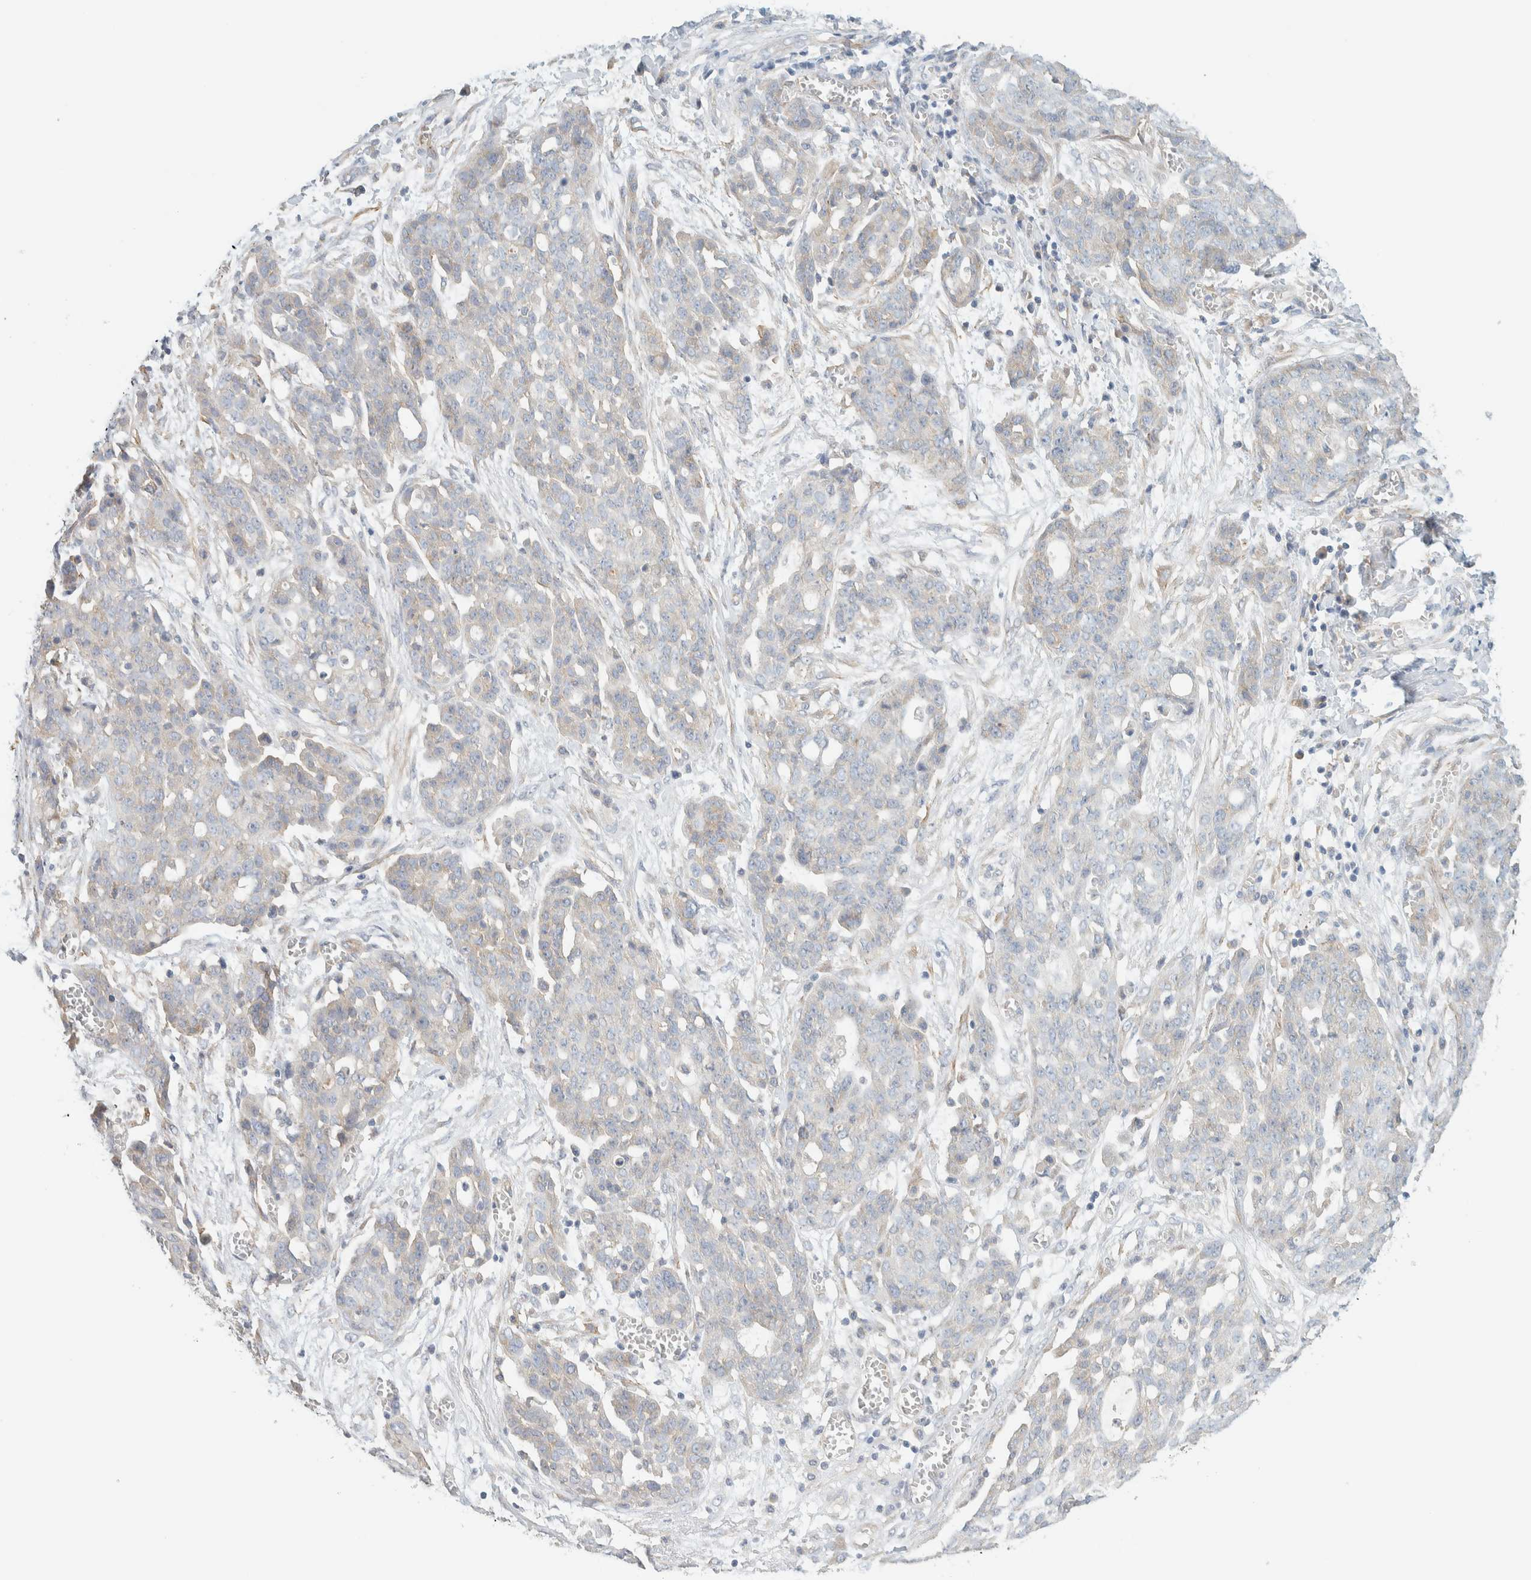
{"staining": {"intensity": "weak", "quantity": "<25%", "location": "cytoplasmic/membranous"}, "tissue": "ovarian cancer", "cell_type": "Tumor cells", "image_type": "cancer", "snomed": [{"axis": "morphology", "description": "Cystadenocarcinoma, serous, NOS"}, {"axis": "topography", "description": "Soft tissue"}, {"axis": "topography", "description": "Ovary"}], "caption": "High magnification brightfield microscopy of ovarian cancer (serous cystadenocarcinoma) stained with DAB (brown) and counterstained with hematoxylin (blue): tumor cells show no significant positivity.", "gene": "LIMA1", "patient": {"sex": "female", "age": 57}}